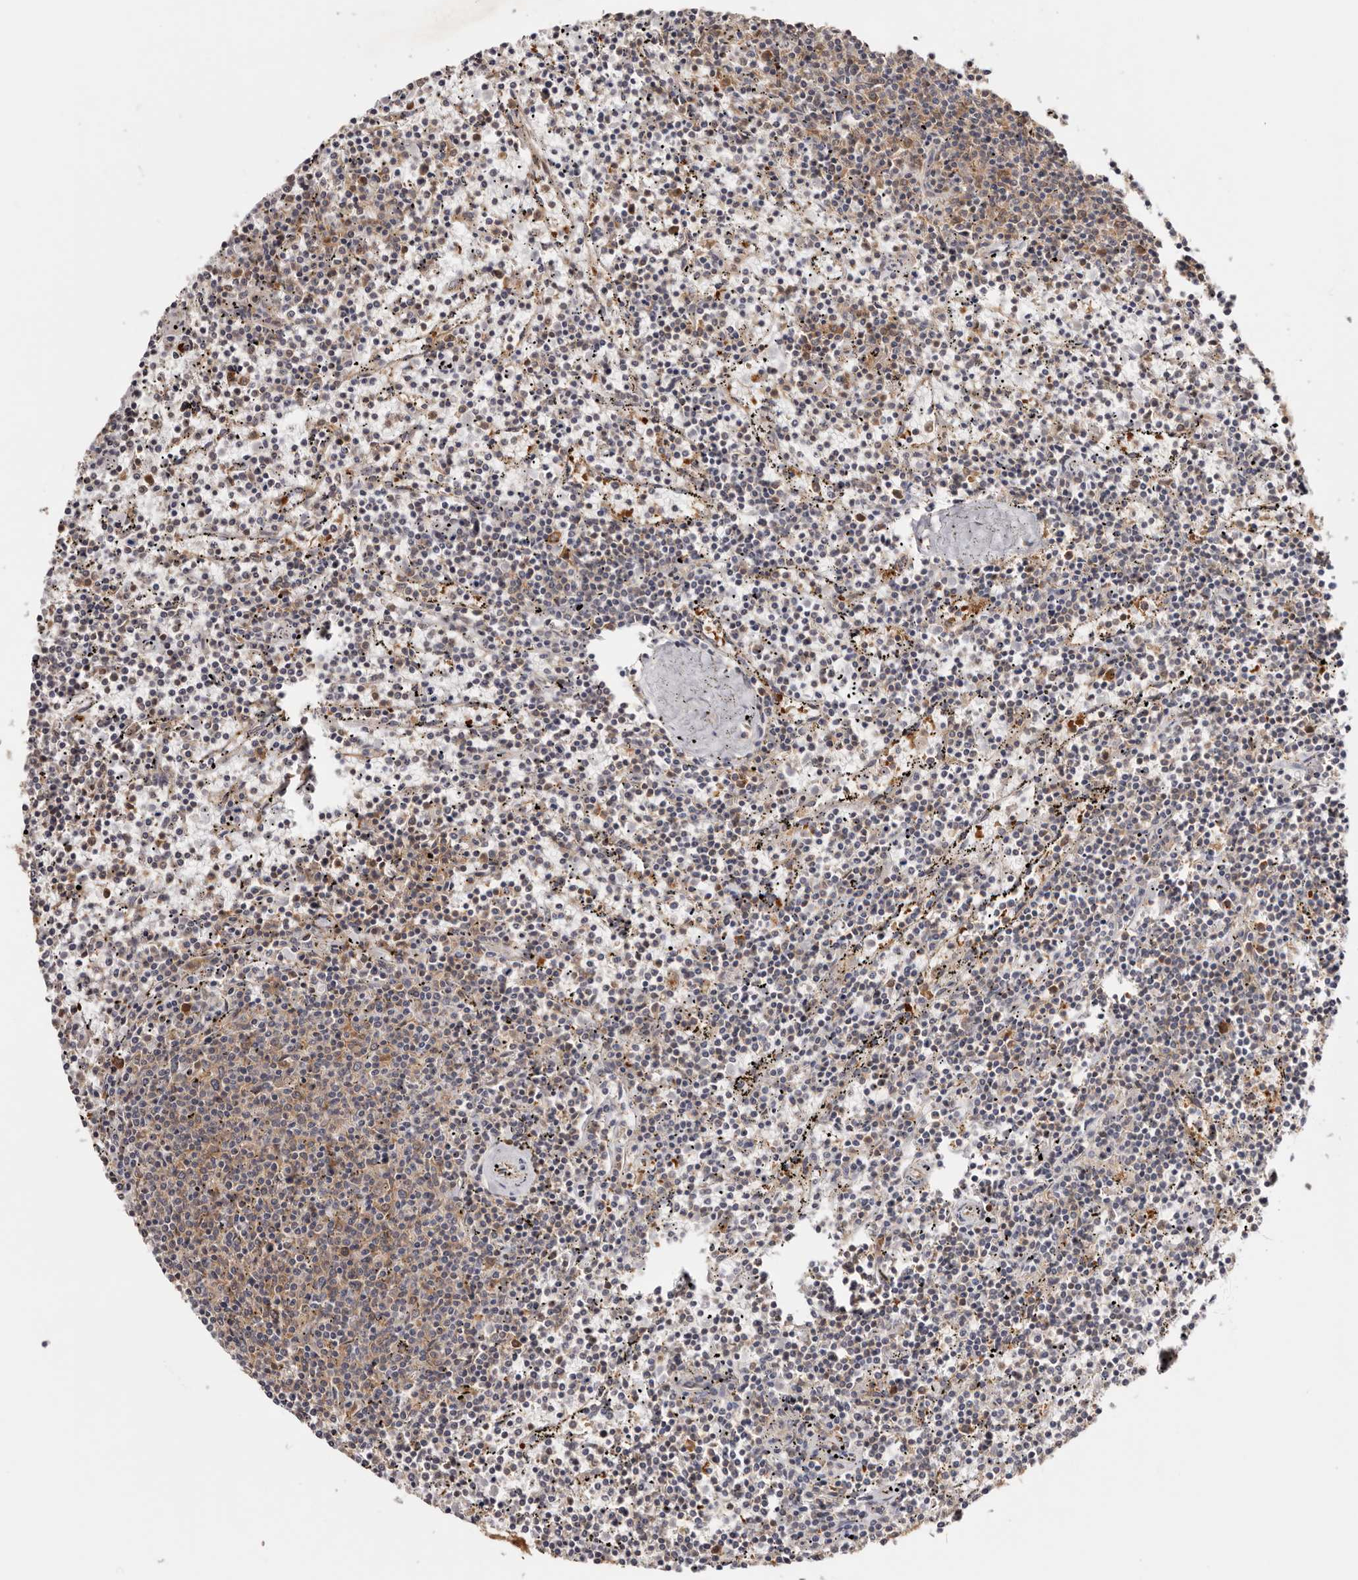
{"staining": {"intensity": "weak", "quantity": "25%-75%", "location": "cytoplasmic/membranous"}, "tissue": "lymphoma", "cell_type": "Tumor cells", "image_type": "cancer", "snomed": [{"axis": "morphology", "description": "Malignant lymphoma, non-Hodgkin's type, Low grade"}, {"axis": "topography", "description": "Spleen"}], "caption": "The micrograph displays staining of lymphoma, revealing weak cytoplasmic/membranous protein positivity (brown color) within tumor cells.", "gene": "EPRS1", "patient": {"sex": "female", "age": 50}}